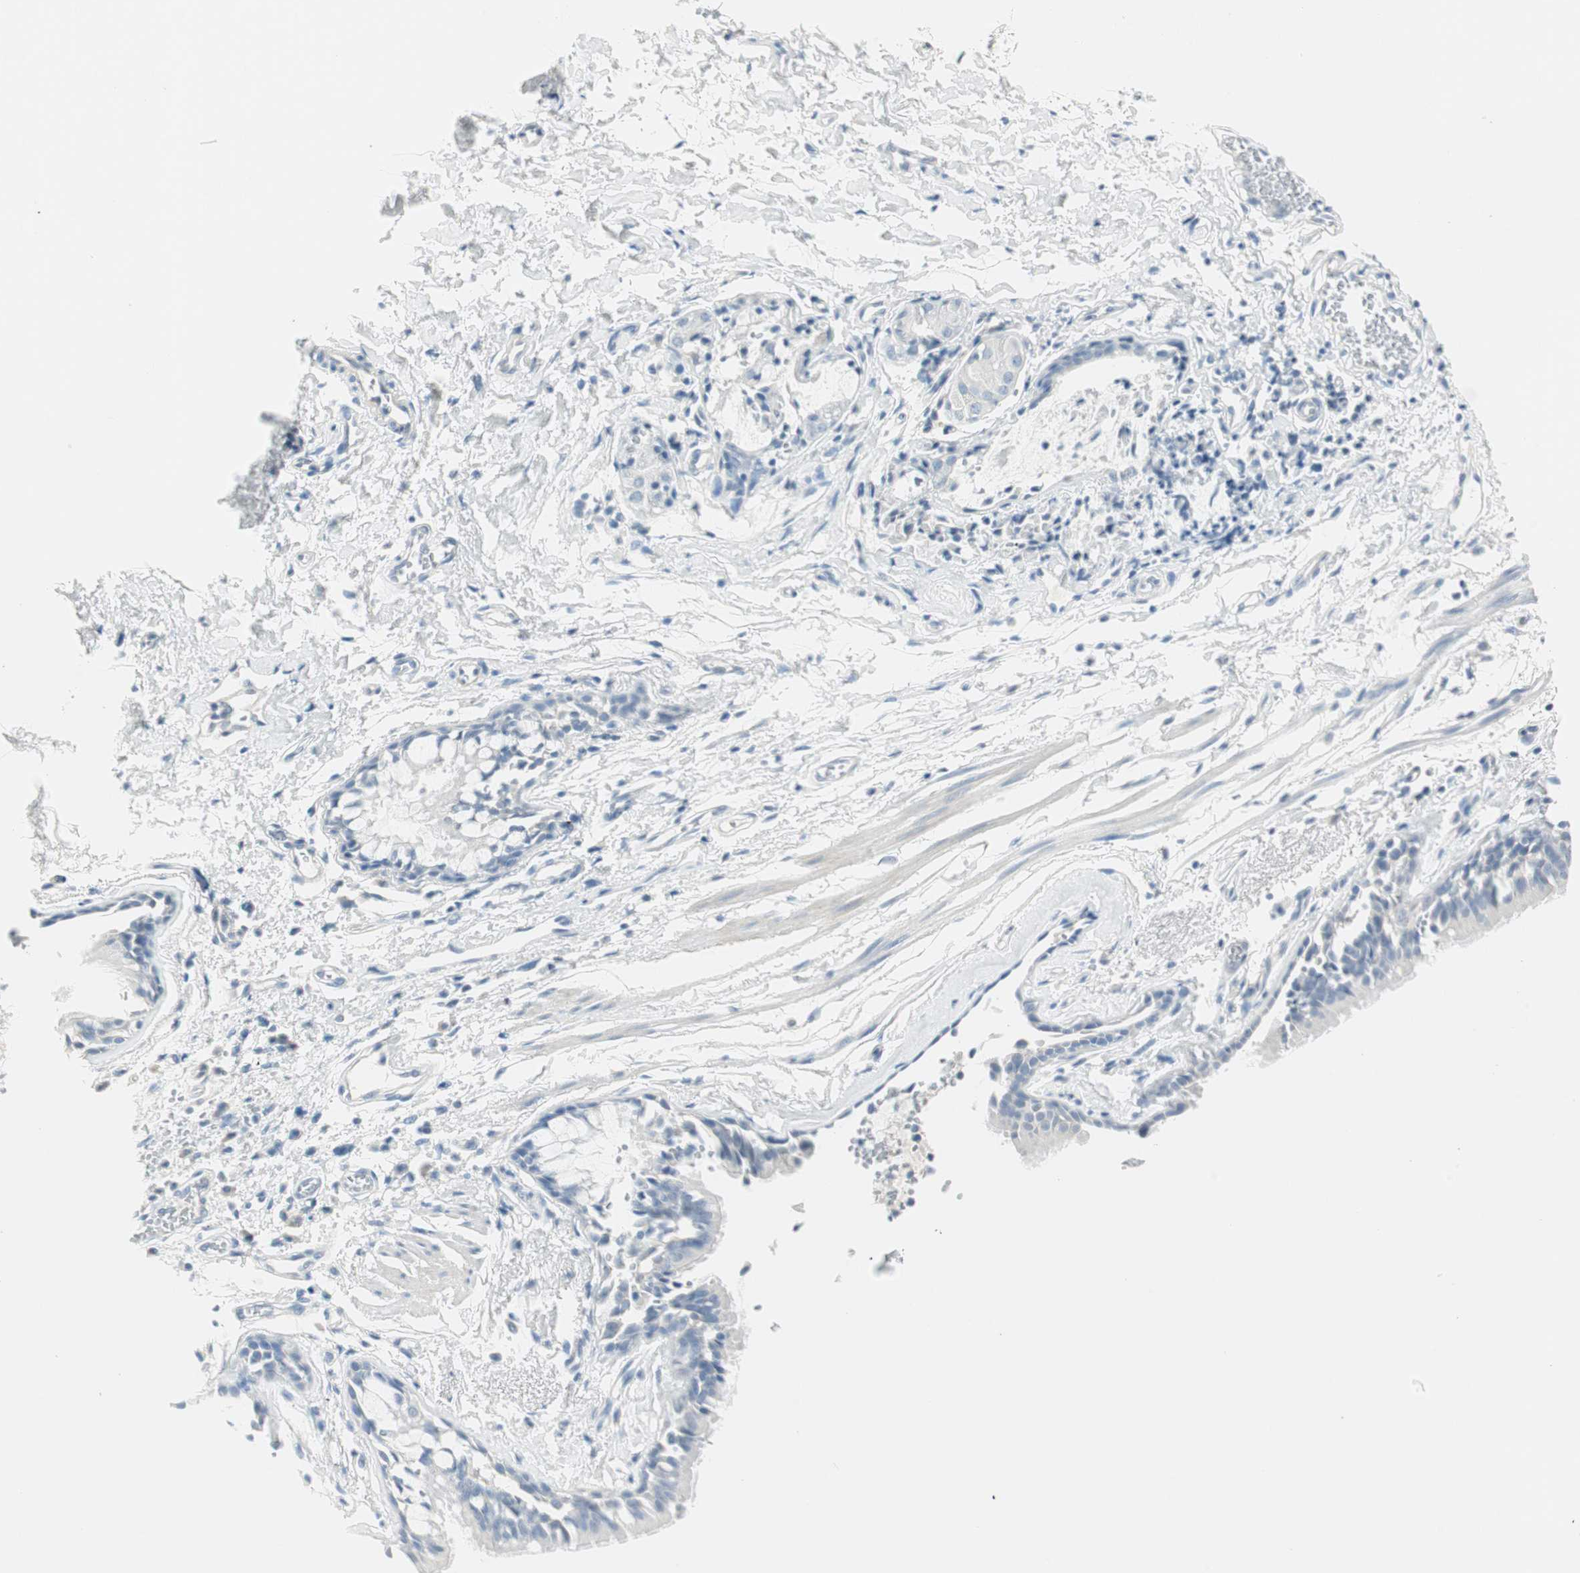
{"staining": {"intensity": "negative", "quantity": "none", "location": "none"}, "tissue": "bronchus", "cell_type": "Respiratory epithelial cells", "image_type": "normal", "snomed": [{"axis": "morphology", "description": "Normal tissue, NOS"}, {"axis": "topography", "description": "Bronchus"}, {"axis": "topography", "description": "Lung"}], "caption": "High magnification brightfield microscopy of normal bronchus stained with DAB (3,3'-diaminobenzidine) (brown) and counterstained with hematoxylin (blue): respiratory epithelial cells show no significant positivity. The staining was performed using DAB to visualize the protein expression in brown, while the nuclei were stained in blue with hematoxylin (Magnification: 20x).", "gene": "MLLT10", "patient": {"sex": "female", "age": 56}}